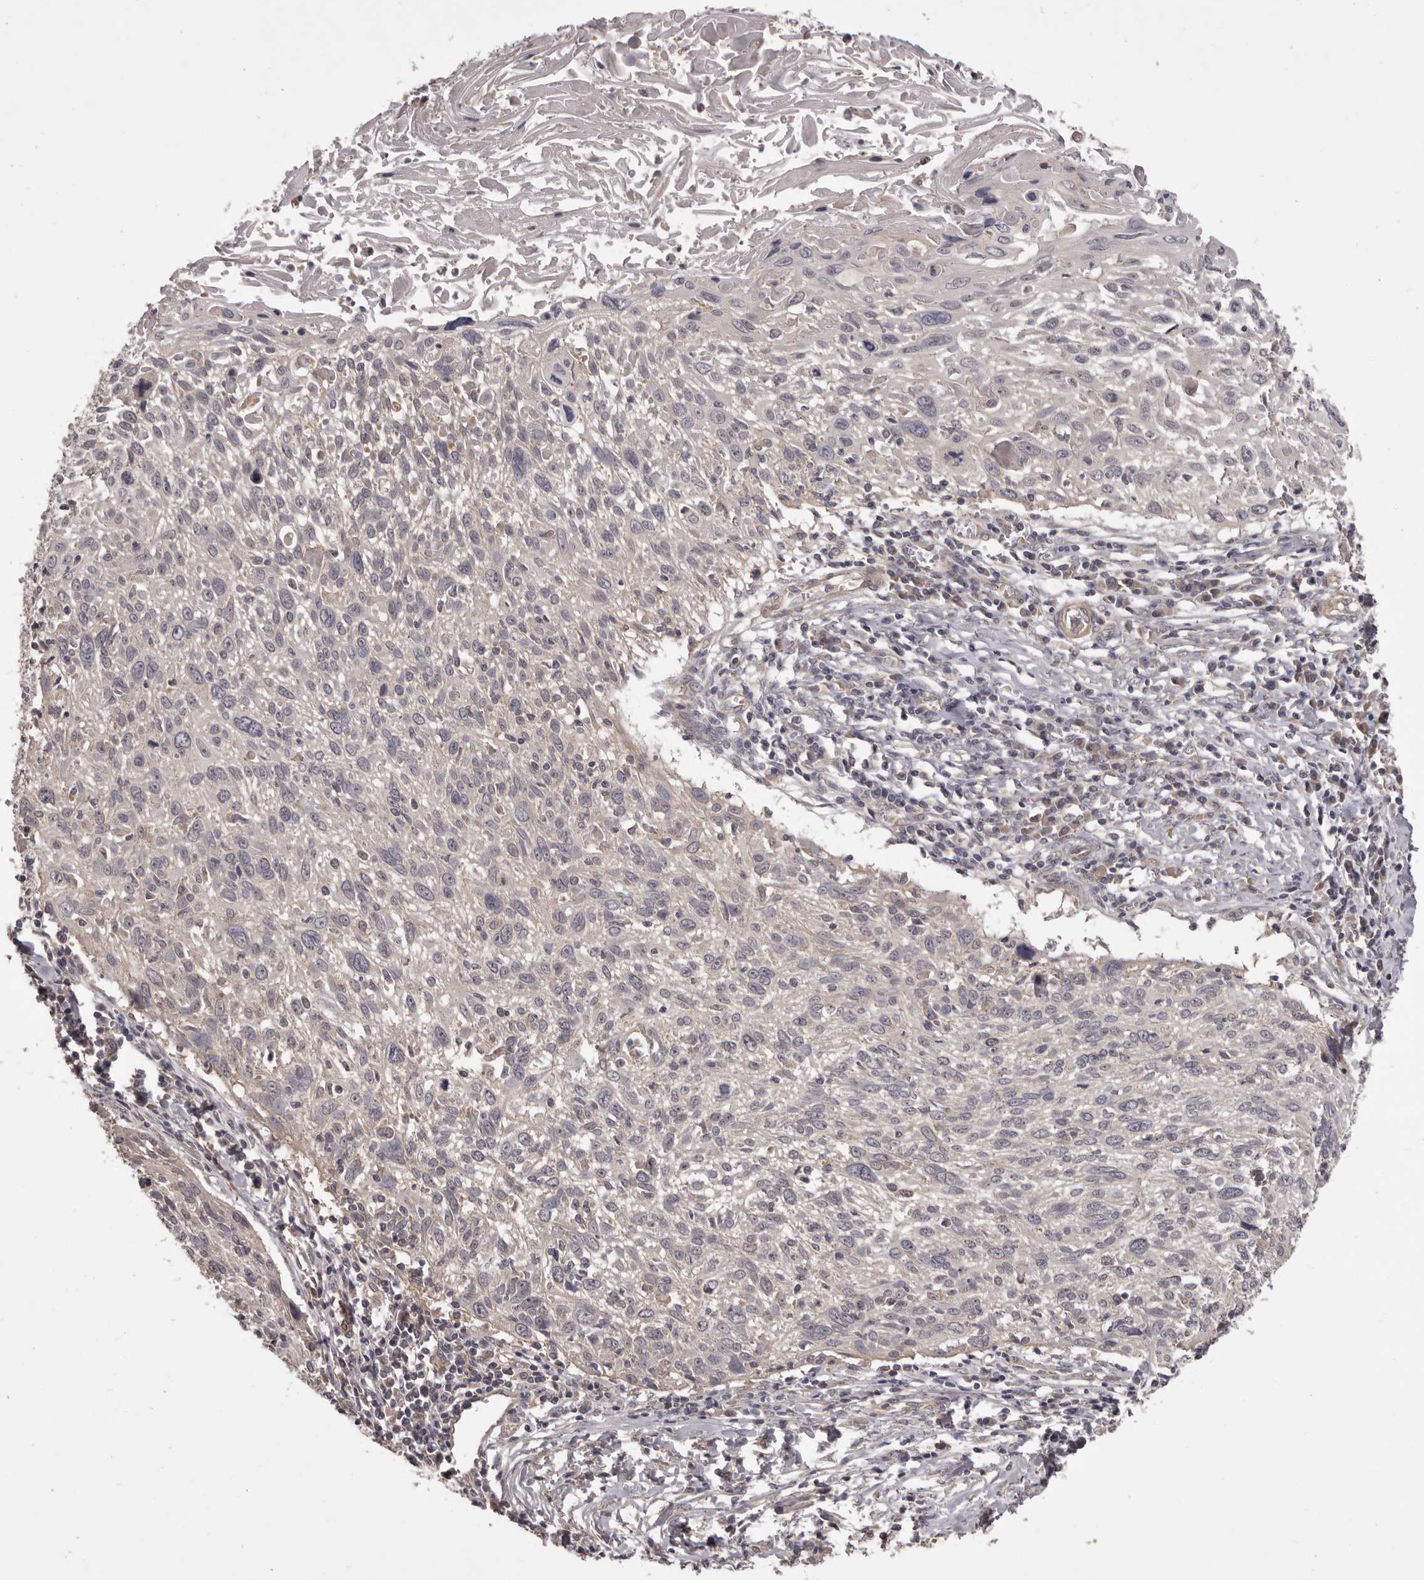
{"staining": {"intensity": "negative", "quantity": "none", "location": "none"}, "tissue": "cervical cancer", "cell_type": "Tumor cells", "image_type": "cancer", "snomed": [{"axis": "morphology", "description": "Squamous cell carcinoma, NOS"}, {"axis": "topography", "description": "Cervix"}], "caption": "The photomicrograph reveals no significant staining in tumor cells of cervical cancer. (DAB (3,3'-diaminobenzidine) immunohistochemistry (IHC) with hematoxylin counter stain).", "gene": "HRH1", "patient": {"sex": "female", "age": 51}}